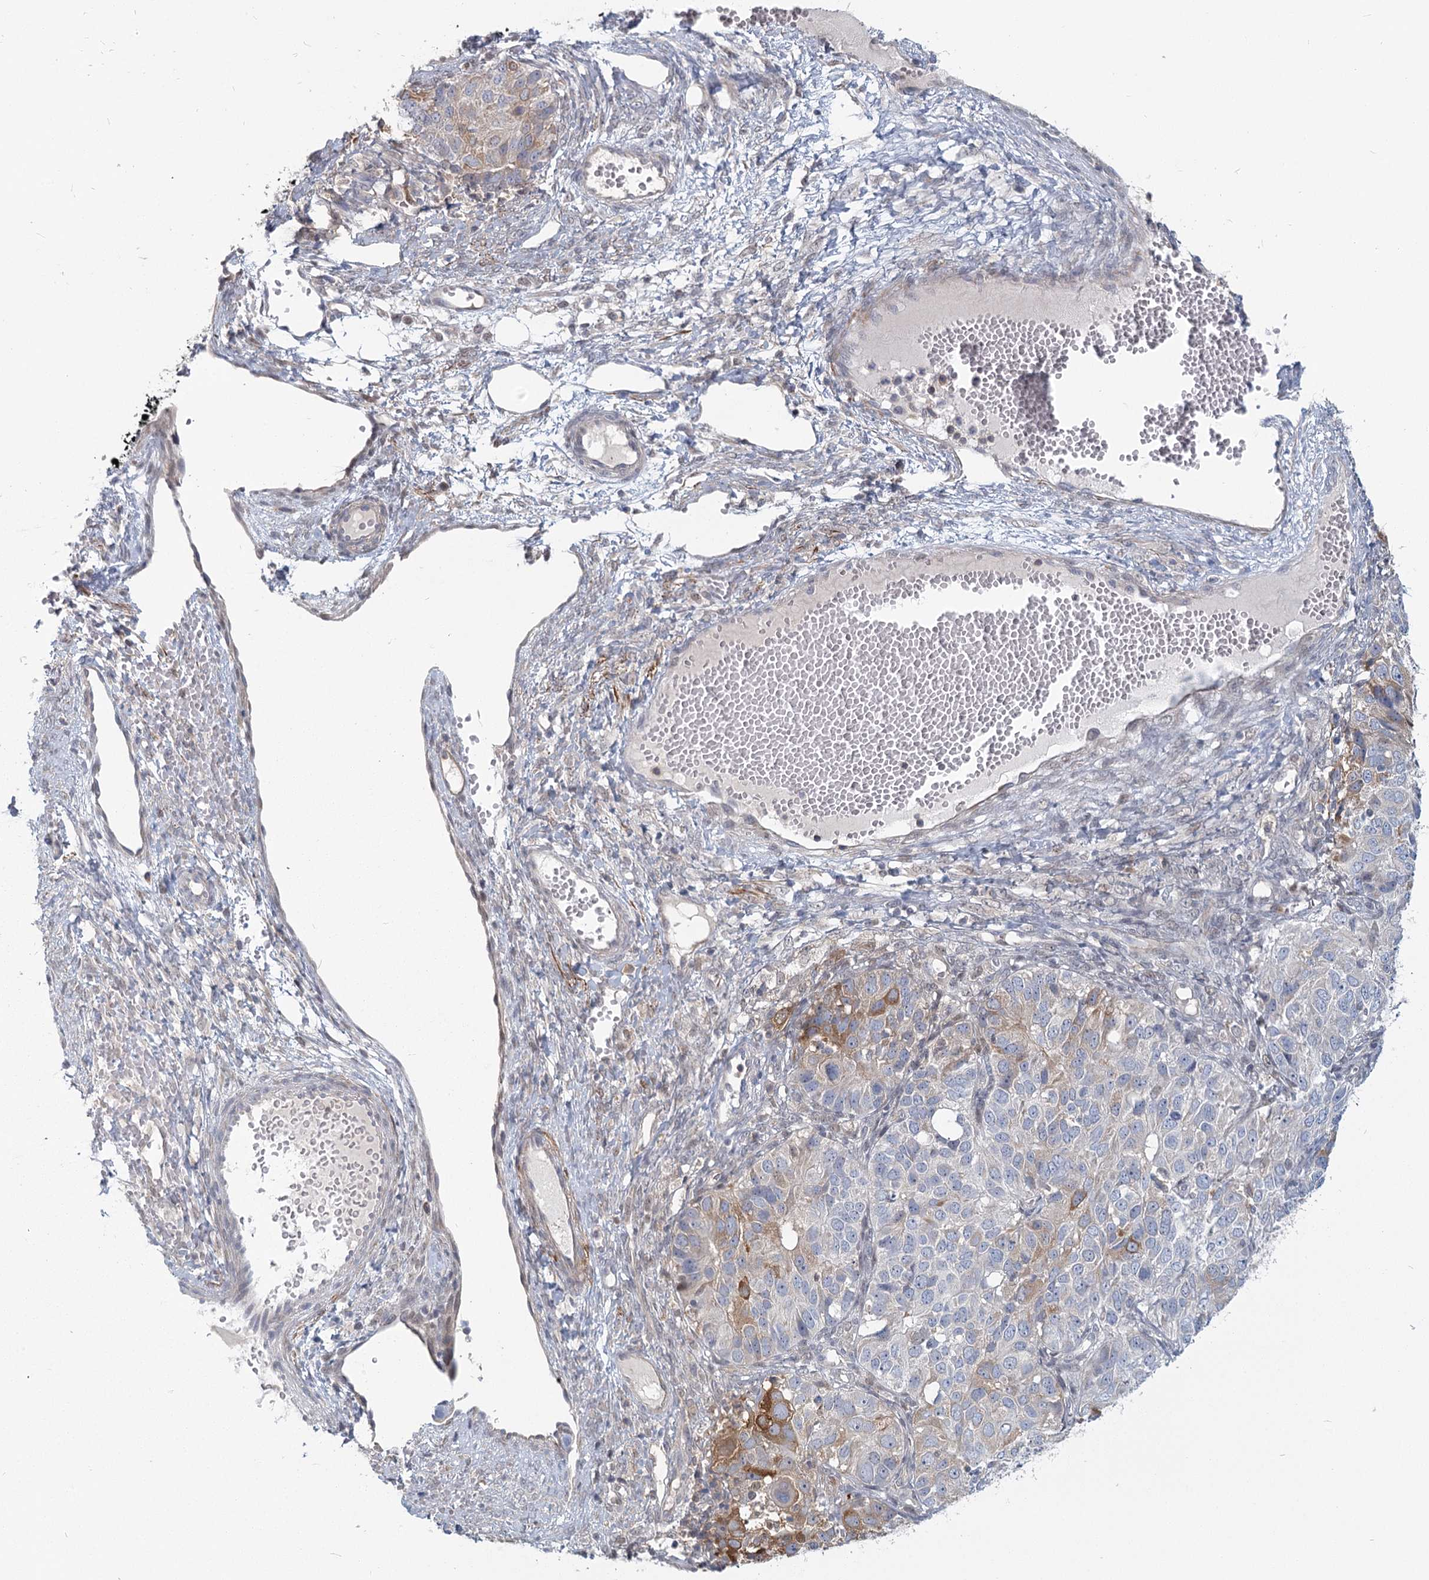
{"staining": {"intensity": "moderate", "quantity": "<25%", "location": "cytoplasmic/membranous"}, "tissue": "ovarian cancer", "cell_type": "Tumor cells", "image_type": "cancer", "snomed": [{"axis": "morphology", "description": "Carcinoma, endometroid"}, {"axis": "topography", "description": "Ovary"}], "caption": "There is low levels of moderate cytoplasmic/membranous expression in tumor cells of ovarian cancer, as demonstrated by immunohistochemical staining (brown color).", "gene": "USP11", "patient": {"sex": "female", "age": 51}}